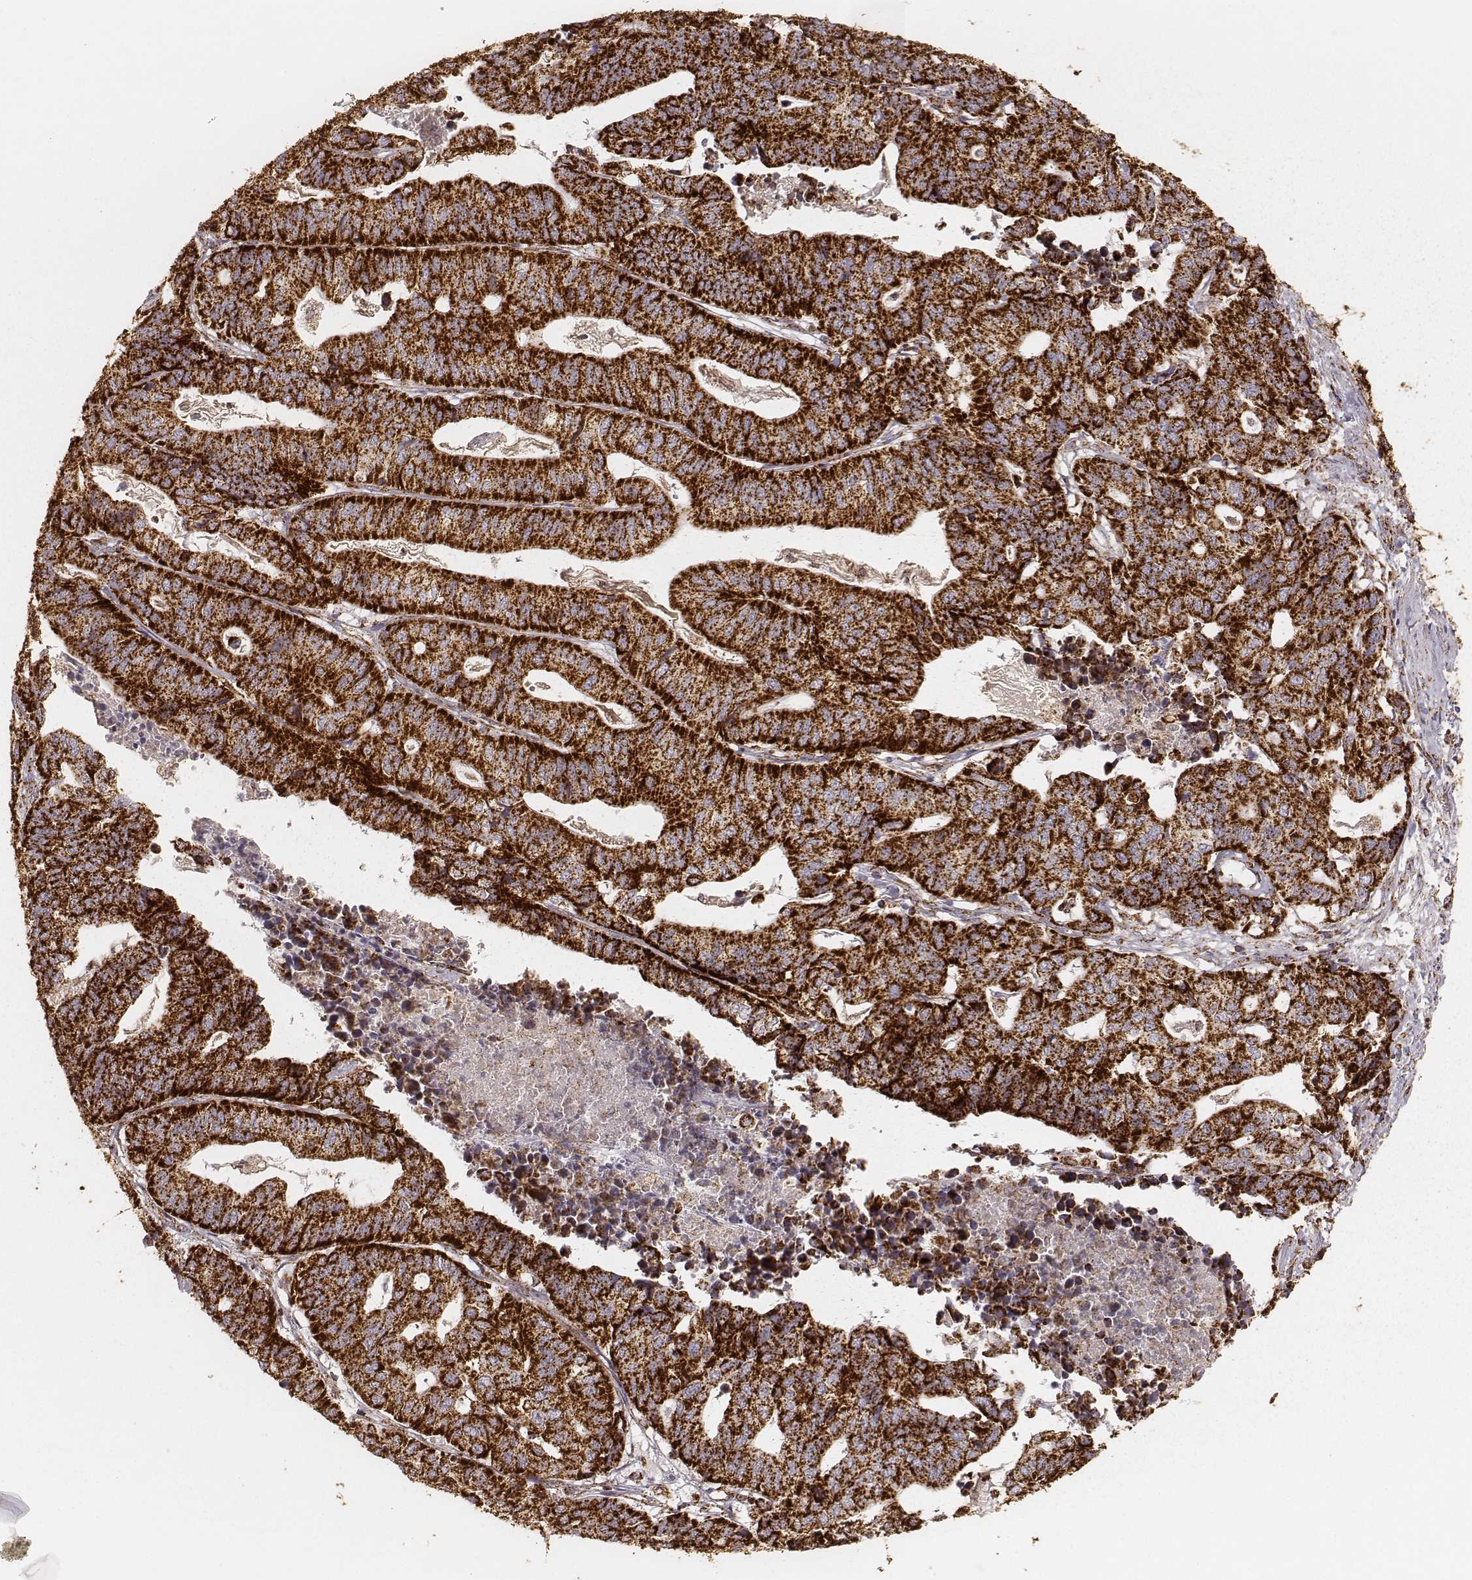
{"staining": {"intensity": "strong", "quantity": ">75%", "location": "cytoplasmic/membranous"}, "tissue": "stomach cancer", "cell_type": "Tumor cells", "image_type": "cancer", "snomed": [{"axis": "morphology", "description": "Adenocarcinoma, NOS"}, {"axis": "topography", "description": "Stomach, upper"}], "caption": "Approximately >75% of tumor cells in adenocarcinoma (stomach) show strong cytoplasmic/membranous protein positivity as visualized by brown immunohistochemical staining.", "gene": "CS", "patient": {"sex": "female", "age": 67}}